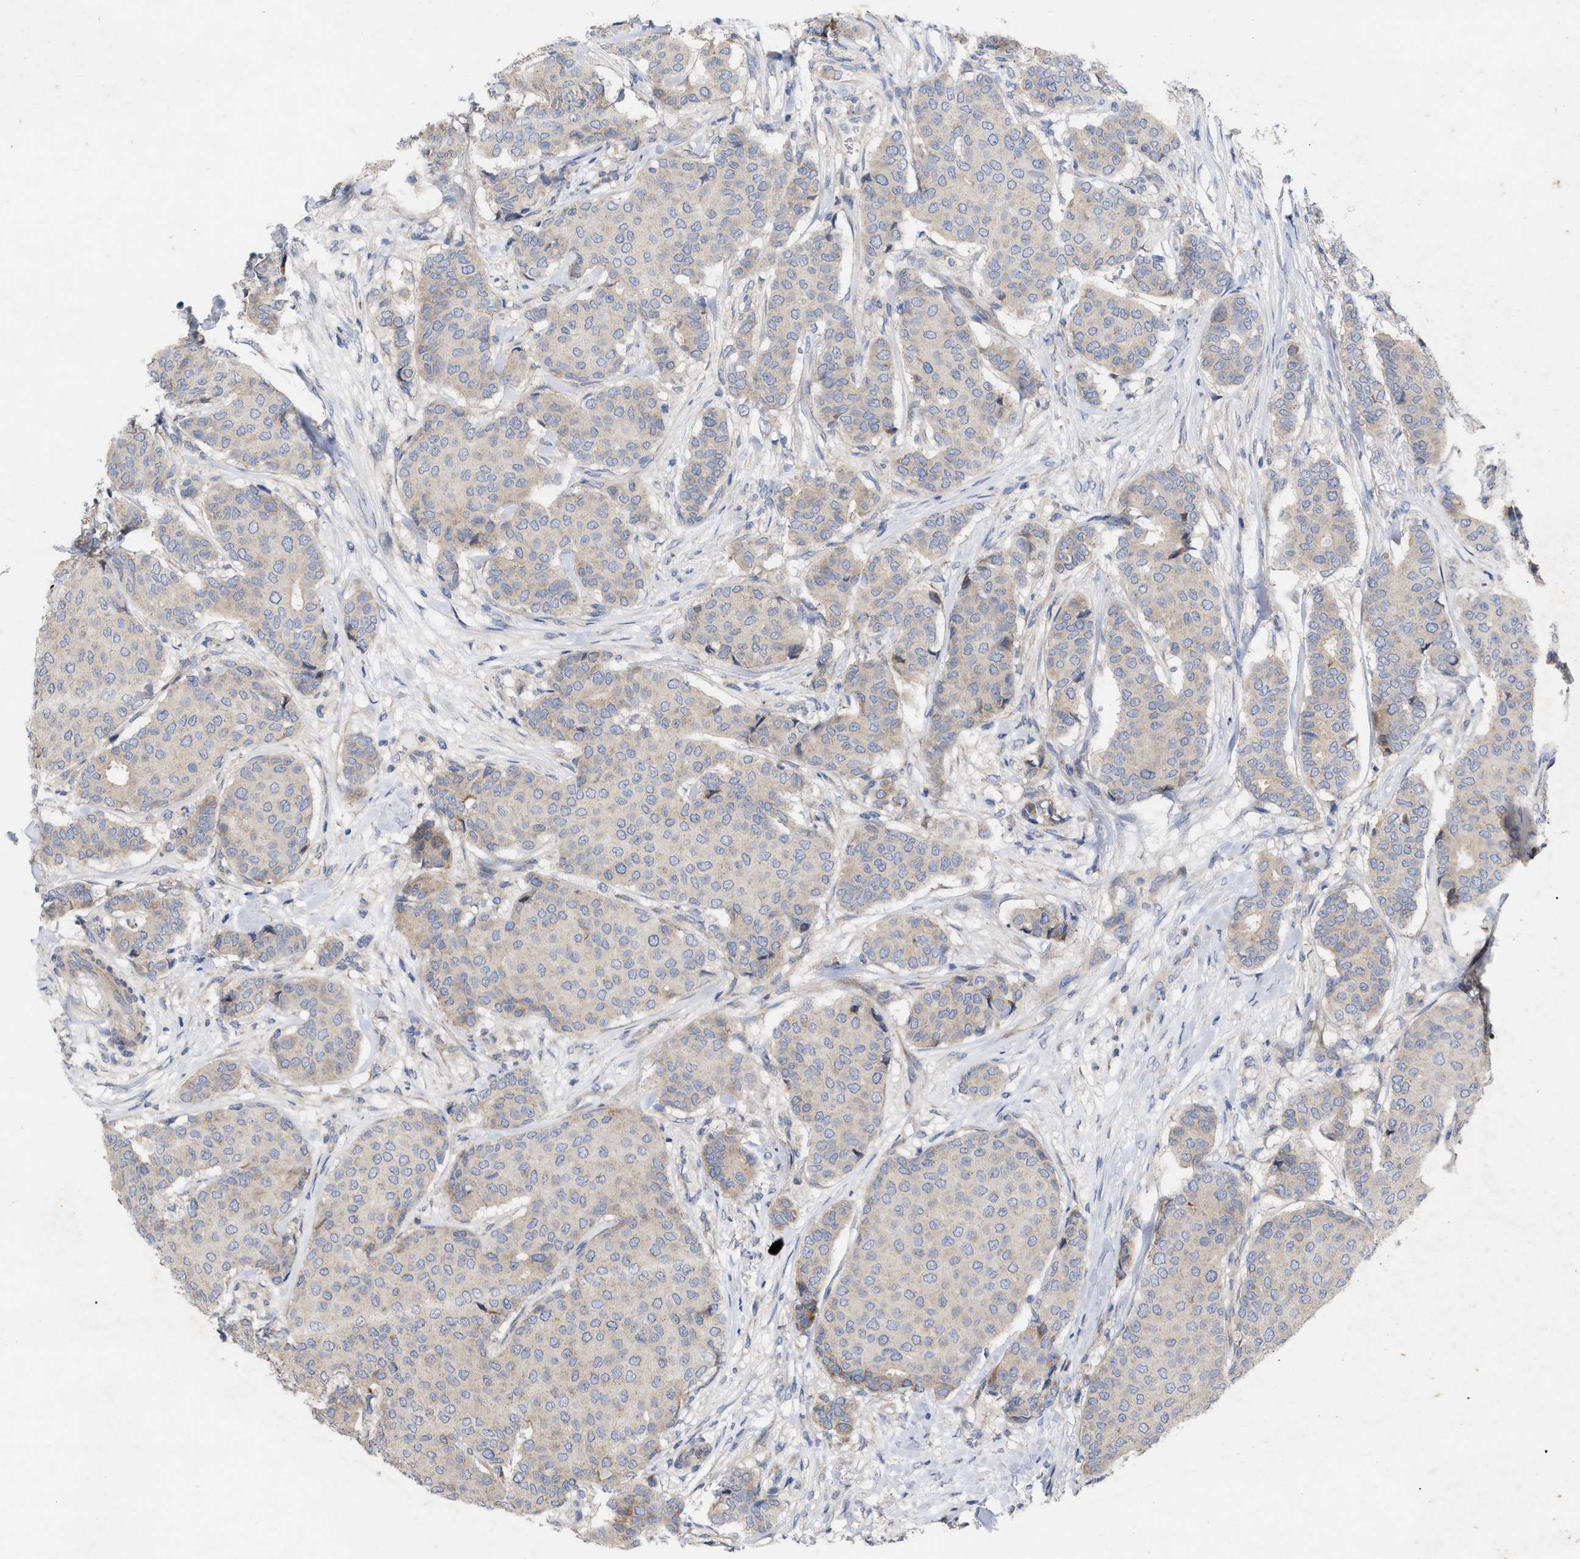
{"staining": {"intensity": "weak", "quantity": ">75%", "location": "cytoplasmic/membranous"}, "tissue": "breast cancer", "cell_type": "Tumor cells", "image_type": "cancer", "snomed": [{"axis": "morphology", "description": "Duct carcinoma"}, {"axis": "topography", "description": "Breast"}], "caption": "Breast intraductal carcinoma tissue shows weak cytoplasmic/membranous expression in about >75% of tumor cells, visualized by immunohistochemistry.", "gene": "VIP", "patient": {"sex": "female", "age": 75}}